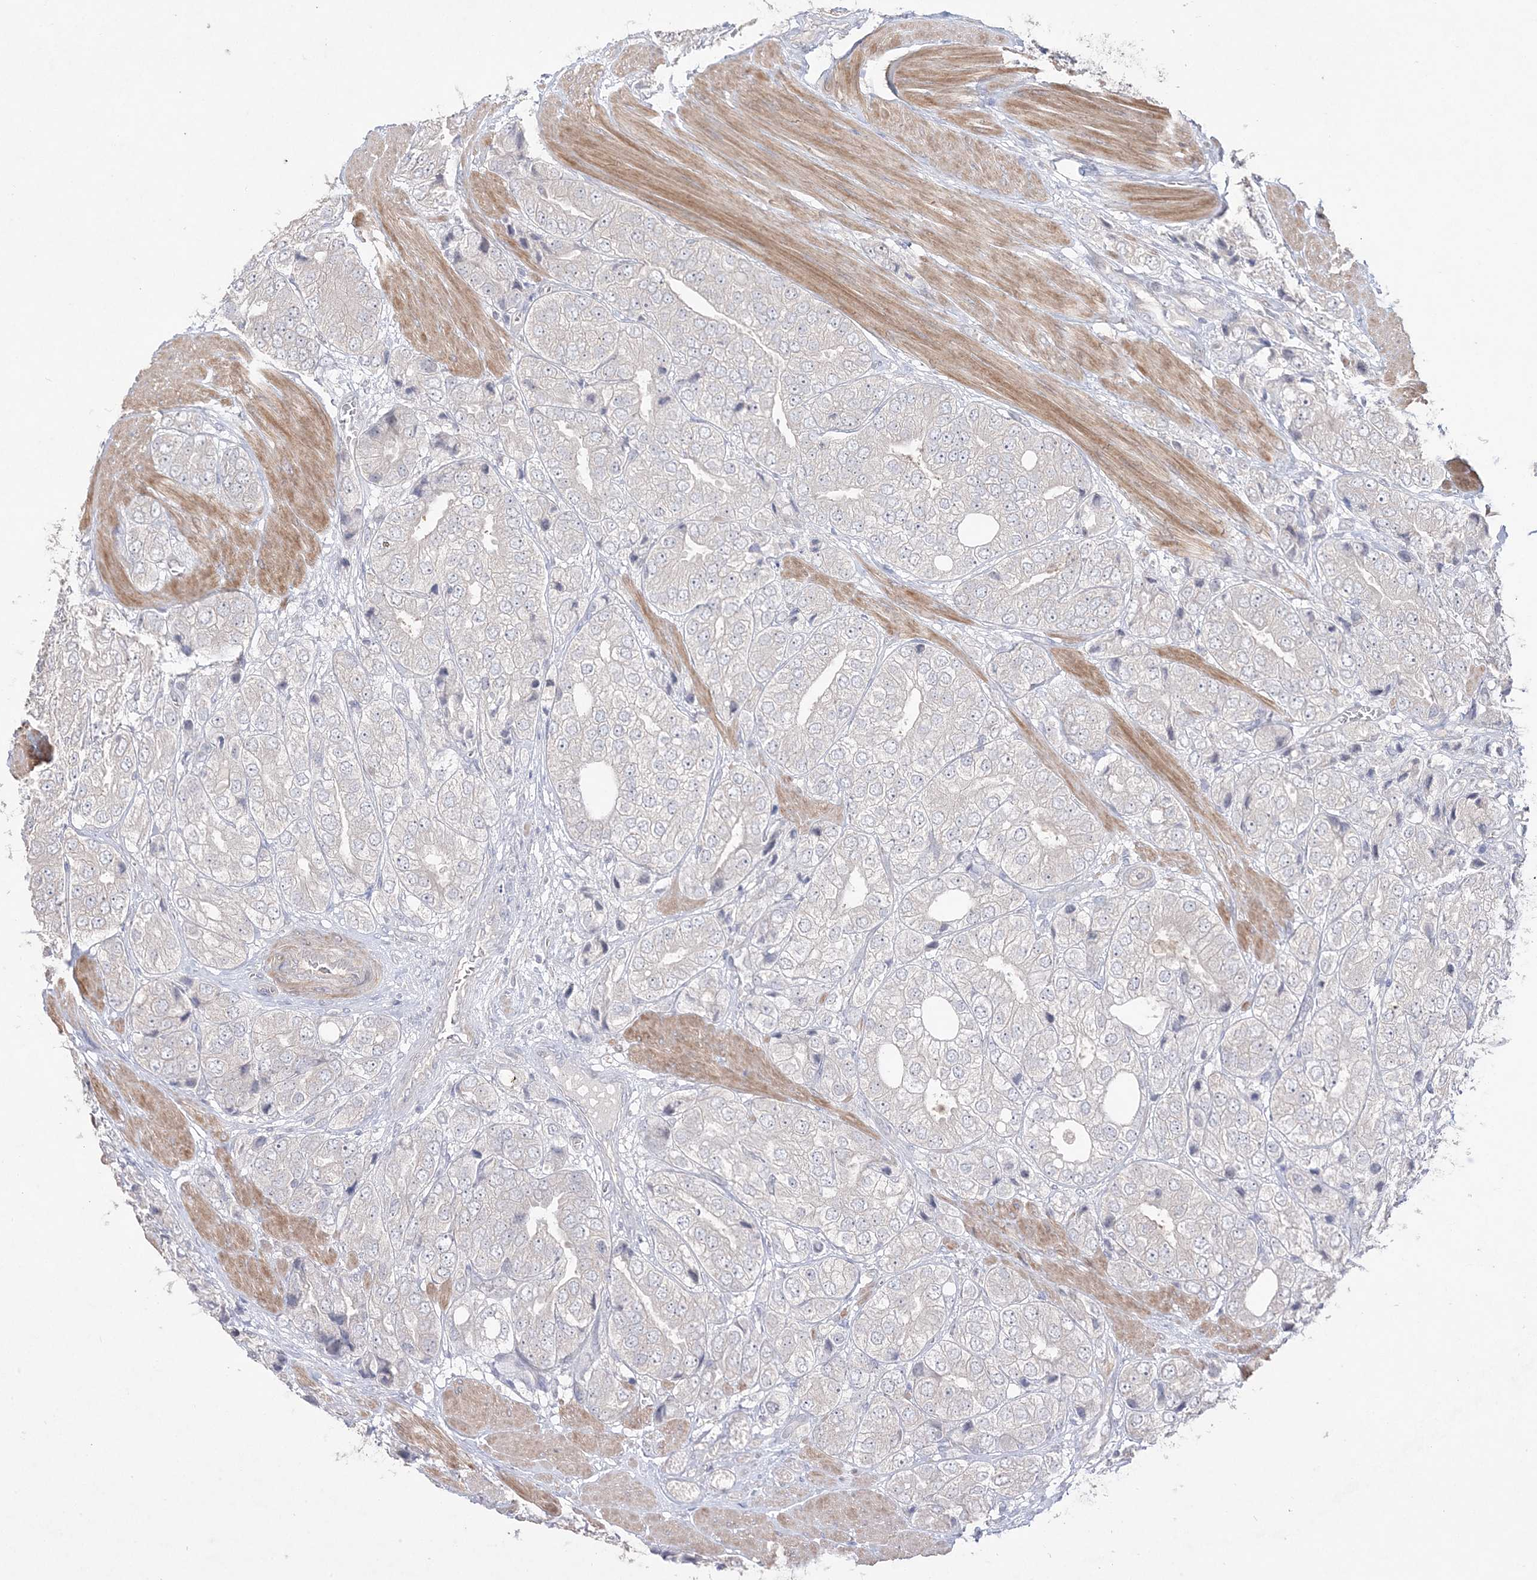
{"staining": {"intensity": "negative", "quantity": "none", "location": "none"}, "tissue": "prostate cancer", "cell_type": "Tumor cells", "image_type": "cancer", "snomed": [{"axis": "morphology", "description": "Adenocarcinoma, High grade"}, {"axis": "topography", "description": "Prostate"}], "caption": "An image of human adenocarcinoma (high-grade) (prostate) is negative for staining in tumor cells.", "gene": "SH3BP4", "patient": {"sex": "male", "age": 50}}